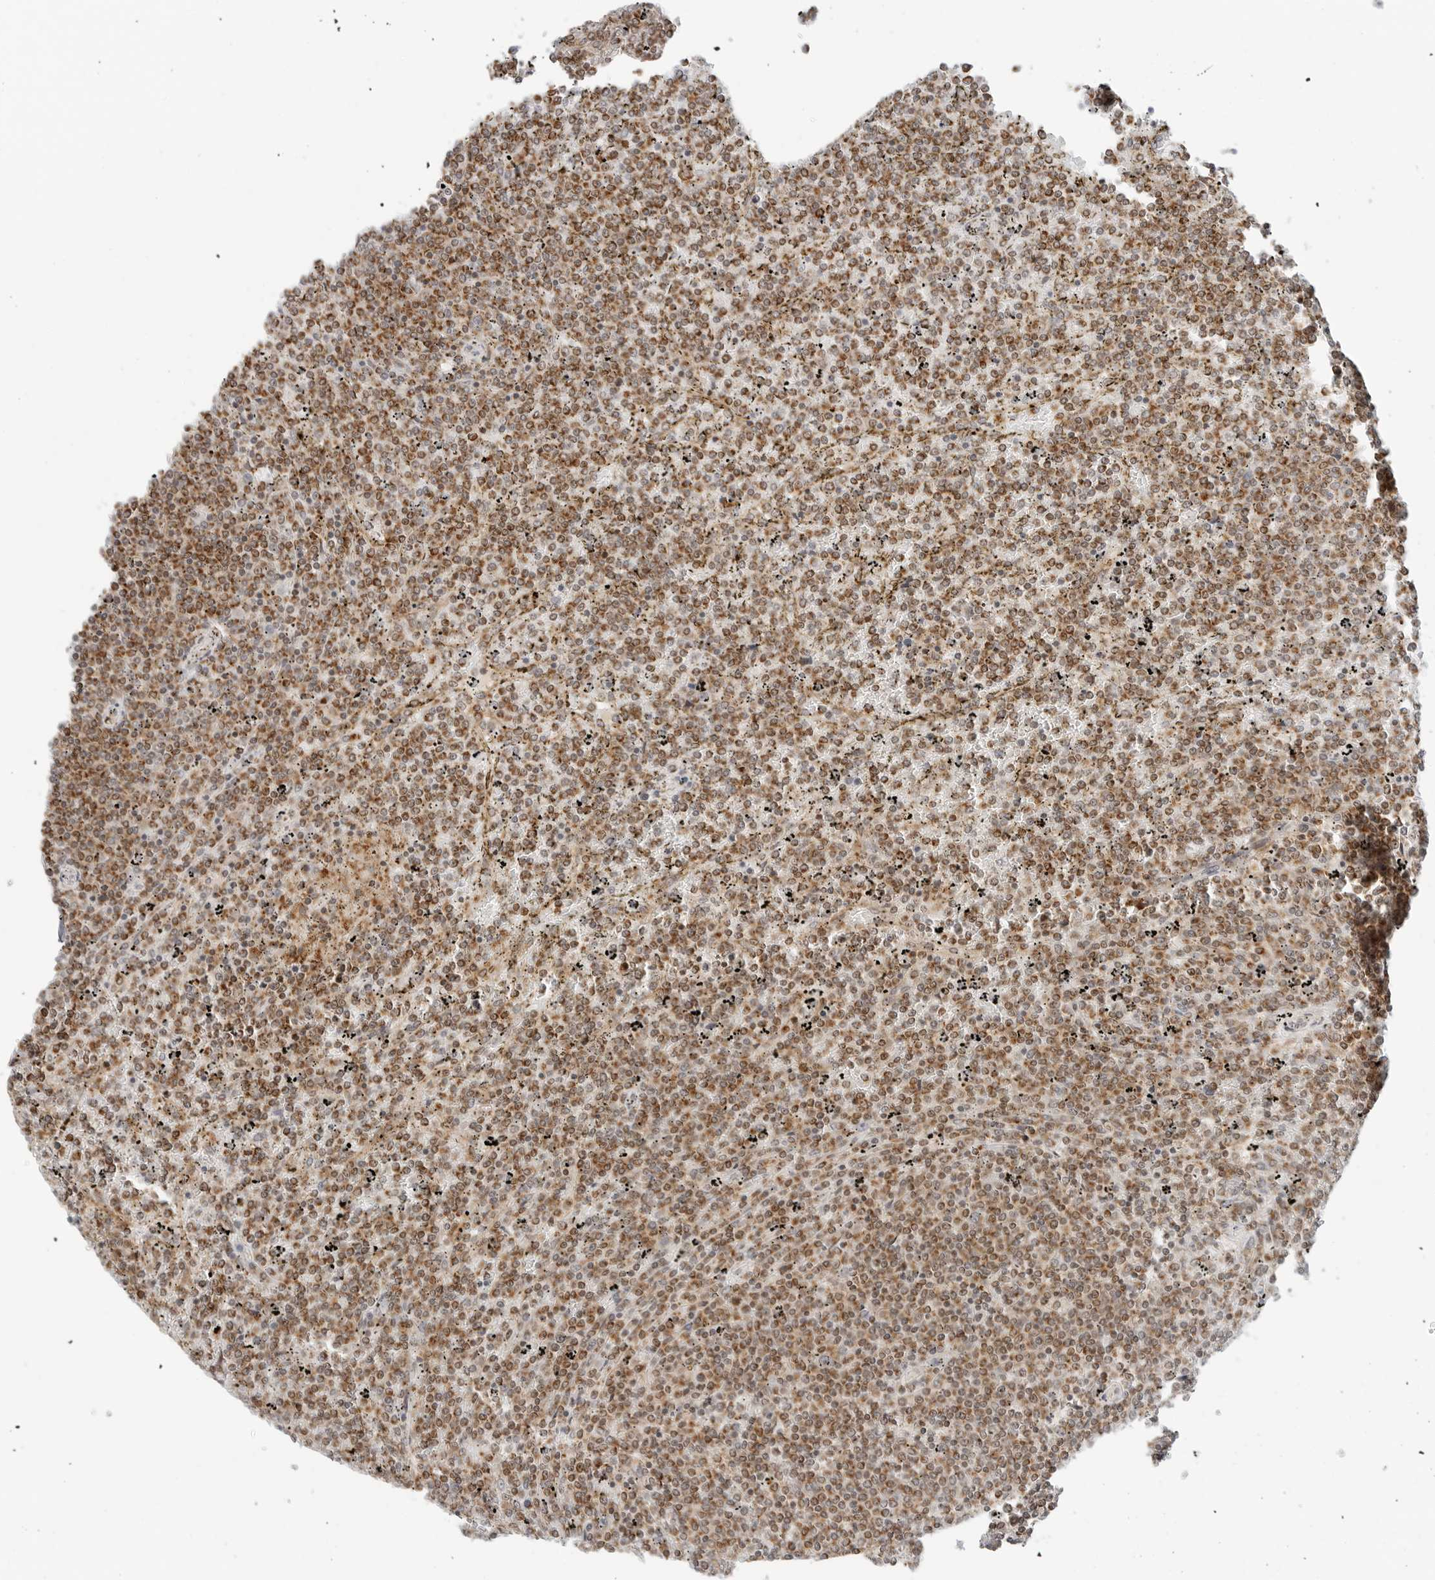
{"staining": {"intensity": "moderate", "quantity": ">75%", "location": "cytoplasmic/membranous"}, "tissue": "lymphoma", "cell_type": "Tumor cells", "image_type": "cancer", "snomed": [{"axis": "morphology", "description": "Malignant lymphoma, non-Hodgkin's type, Low grade"}, {"axis": "topography", "description": "Spleen"}], "caption": "Human low-grade malignant lymphoma, non-Hodgkin's type stained with a brown dye exhibits moderate cytoplasmic/membranous positive staining in about >75% of tumor cells.", "gene": "POLR3GL", "patient": {"sex": "female", "age": 19}}